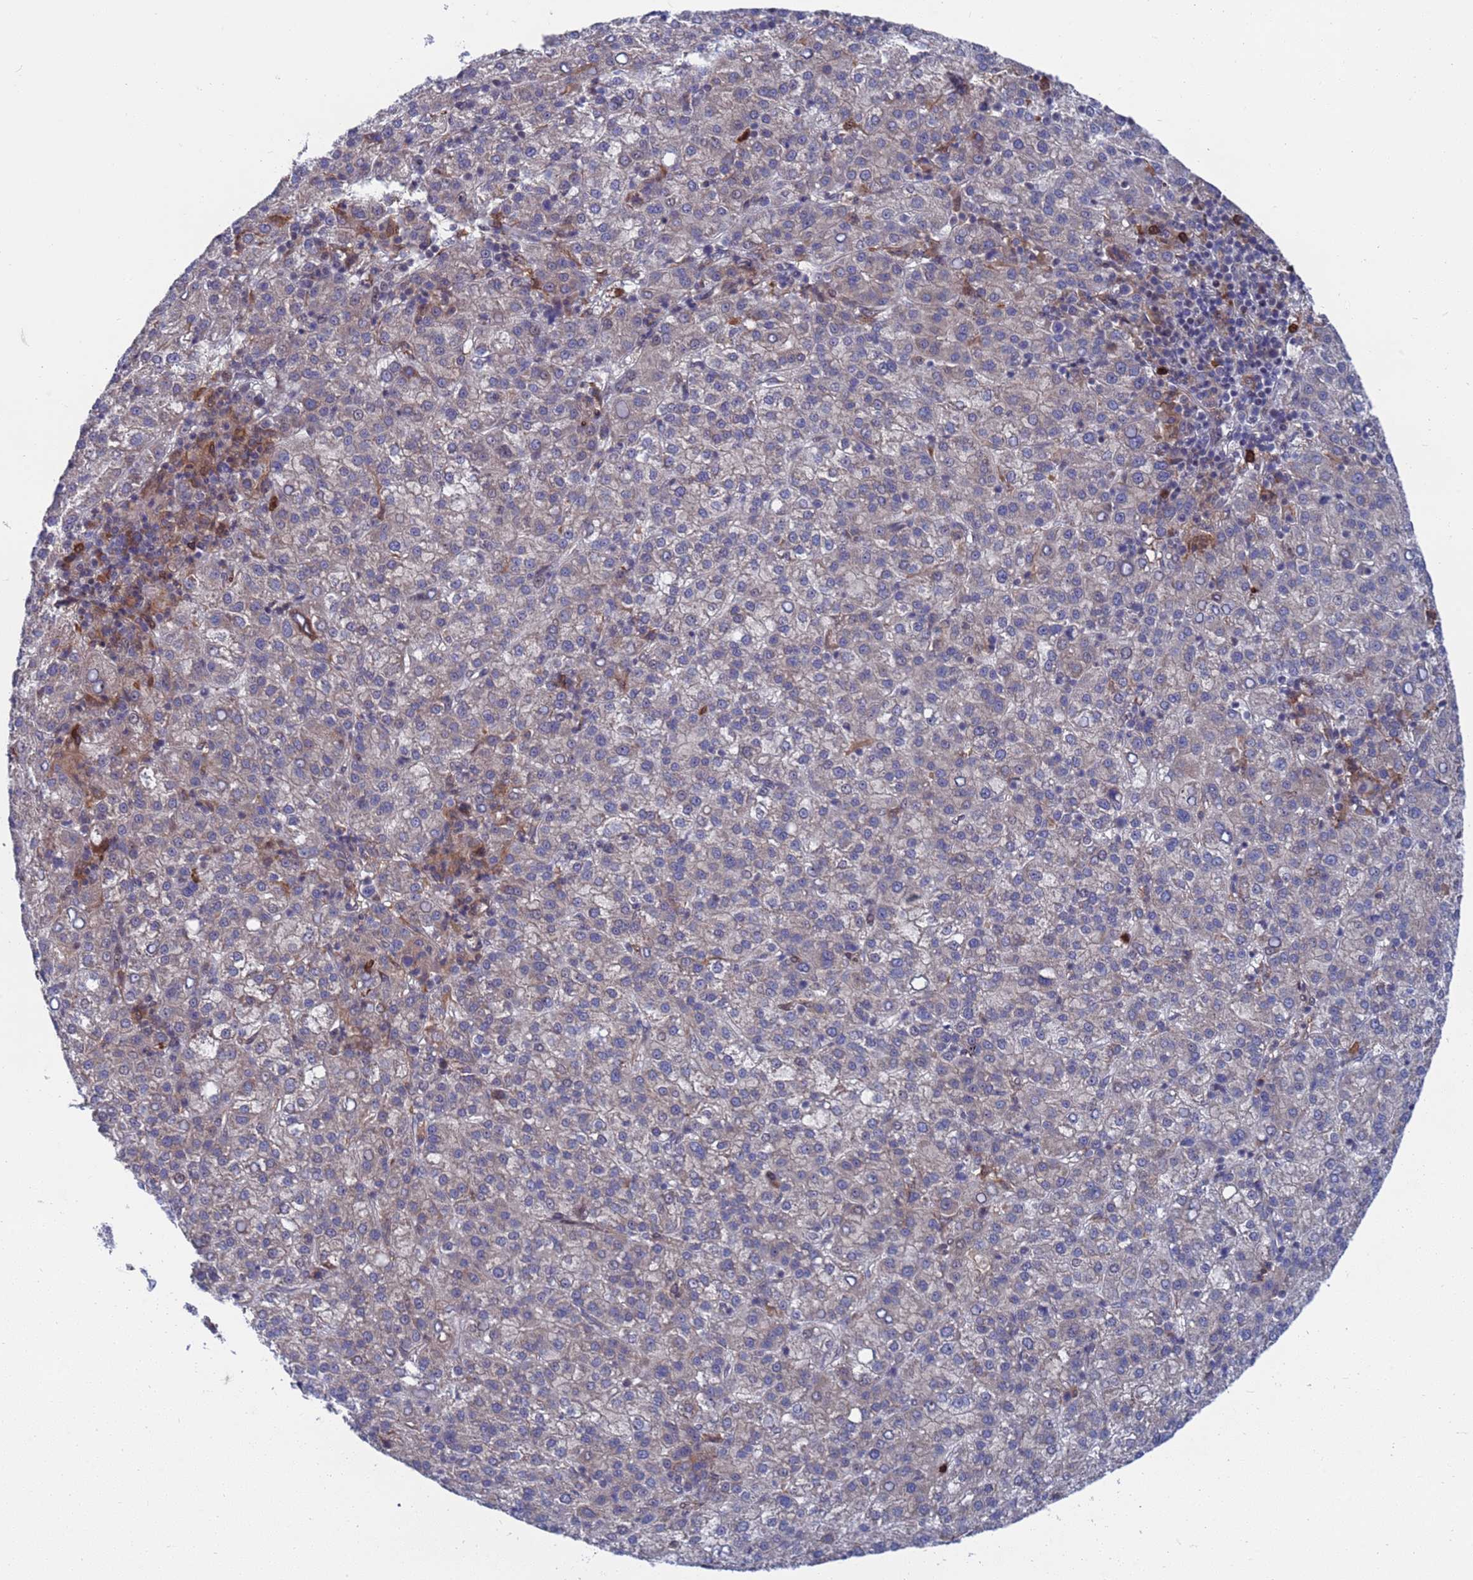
{"staining": {"intensity": "negative", "quantity": "none", "location": "none"}, "tissue": "liver cancer", "cell_type": "Tumor cells", "image_type": "cancer", "snomed": [{"axis": "morphology", "description": "Carcinoma, Hepatocellular, NOS"}, {"axis": "topography", "description": "Liver"}], "caption": "An IHC photomicrograph of hepatocellular carcinoma (liver) is shown. There is no staining in tumor cells of hepatocellular carcinoma (liver).", "gene": "TMBIM6", "patient": {"sex": "female", "age": 58}}